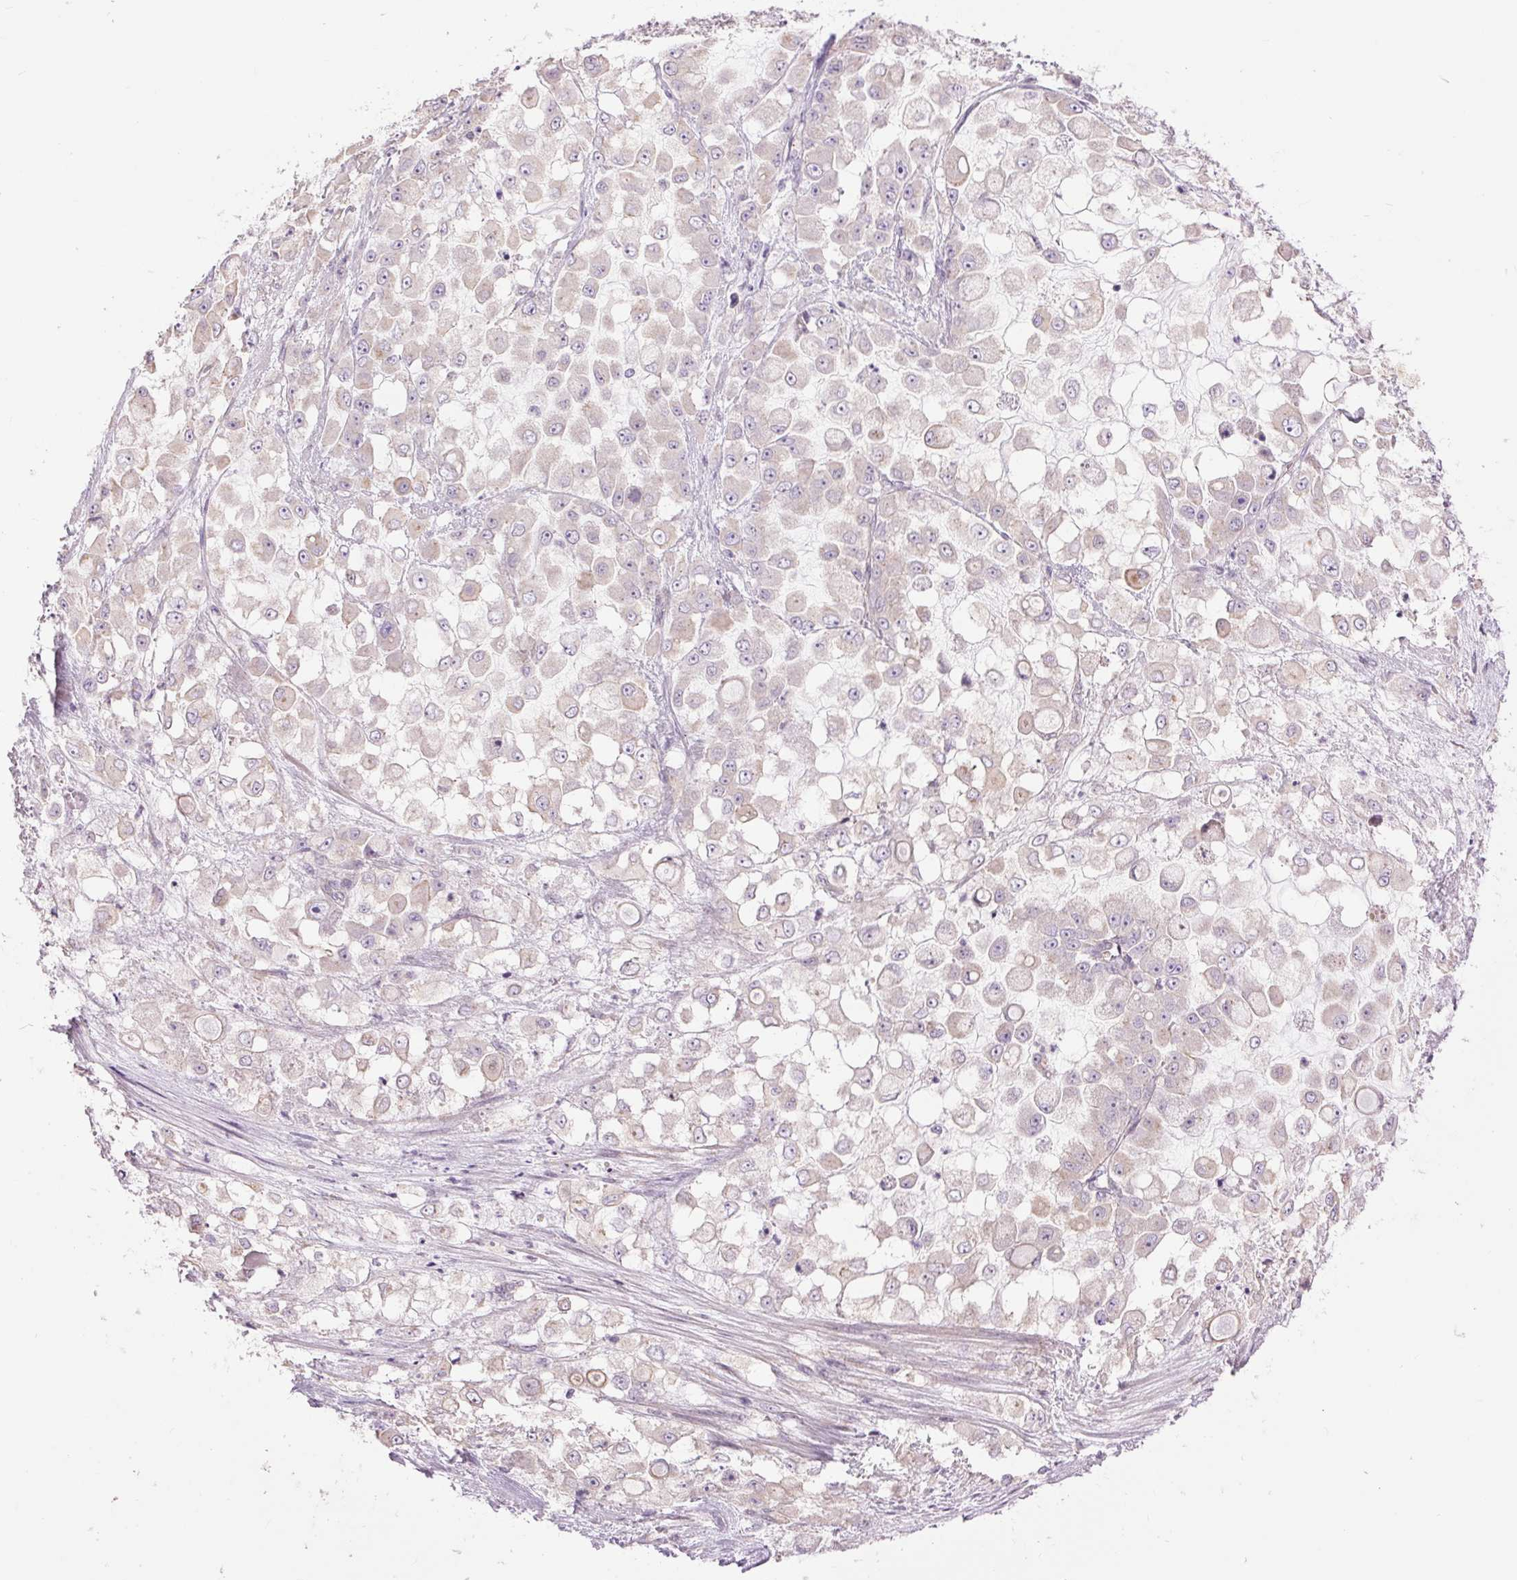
{"staining": {"intensity": "weak", "quantity": "<25%", "location": "cytoplasmic/membranous"}, "tissue": "stomach cancer", "cell_type": "Tumor cells", "image_type": "cancer", "snomed": [{"axis": "morphology", "description": "Adenocarcinoma, NOS"}, {"axis": "topography", "description": "Stomach"}], "caption": "Immunohistochemical staining of stomach cancer exhibits no significant staining in tumor cells.", "gene": "CTNNA3", "patient": {"sex": "female", "age": 76}}